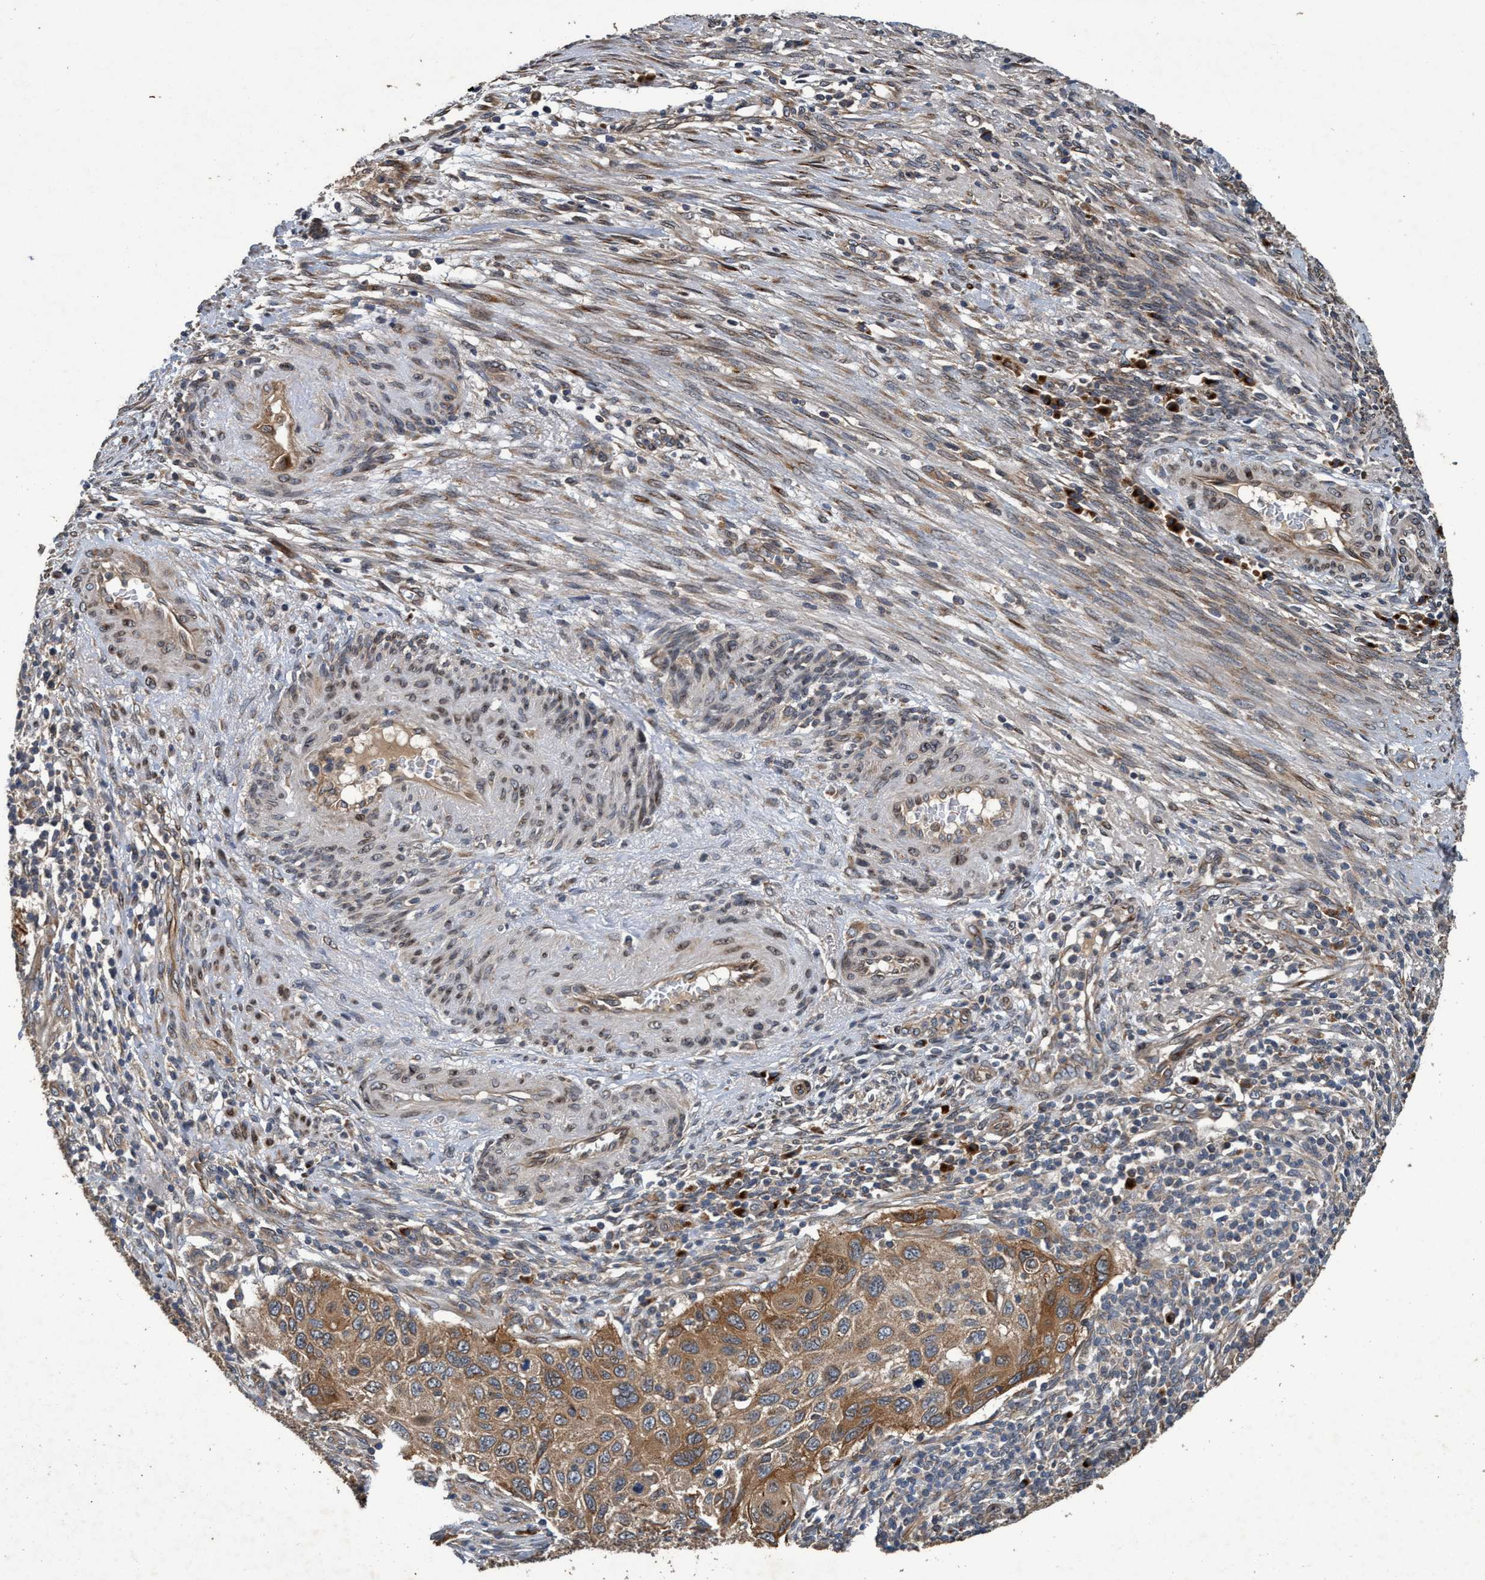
{"staining": {"intensity": "moderate", "quantity": ">75%", "location": "cytoplasmic/membranous"}, "tissue": "cervical cancer", "cell_type": "Tumor cells", "image_type": "cancer", "snomed": [{"axis": "morphology", "description": "Squamous cell carcinoma, NOS"}, {"axis": "topography", "description": "Cervix"}], "caption": "Squamous cell carcinoma (cervical) stained with a brown dye displays moderate cytoplasmic/membranous positive positivity in about >75% of tumor cells.", "gene": "MACC1", "patient": {"sex": "female", "age": 70}}